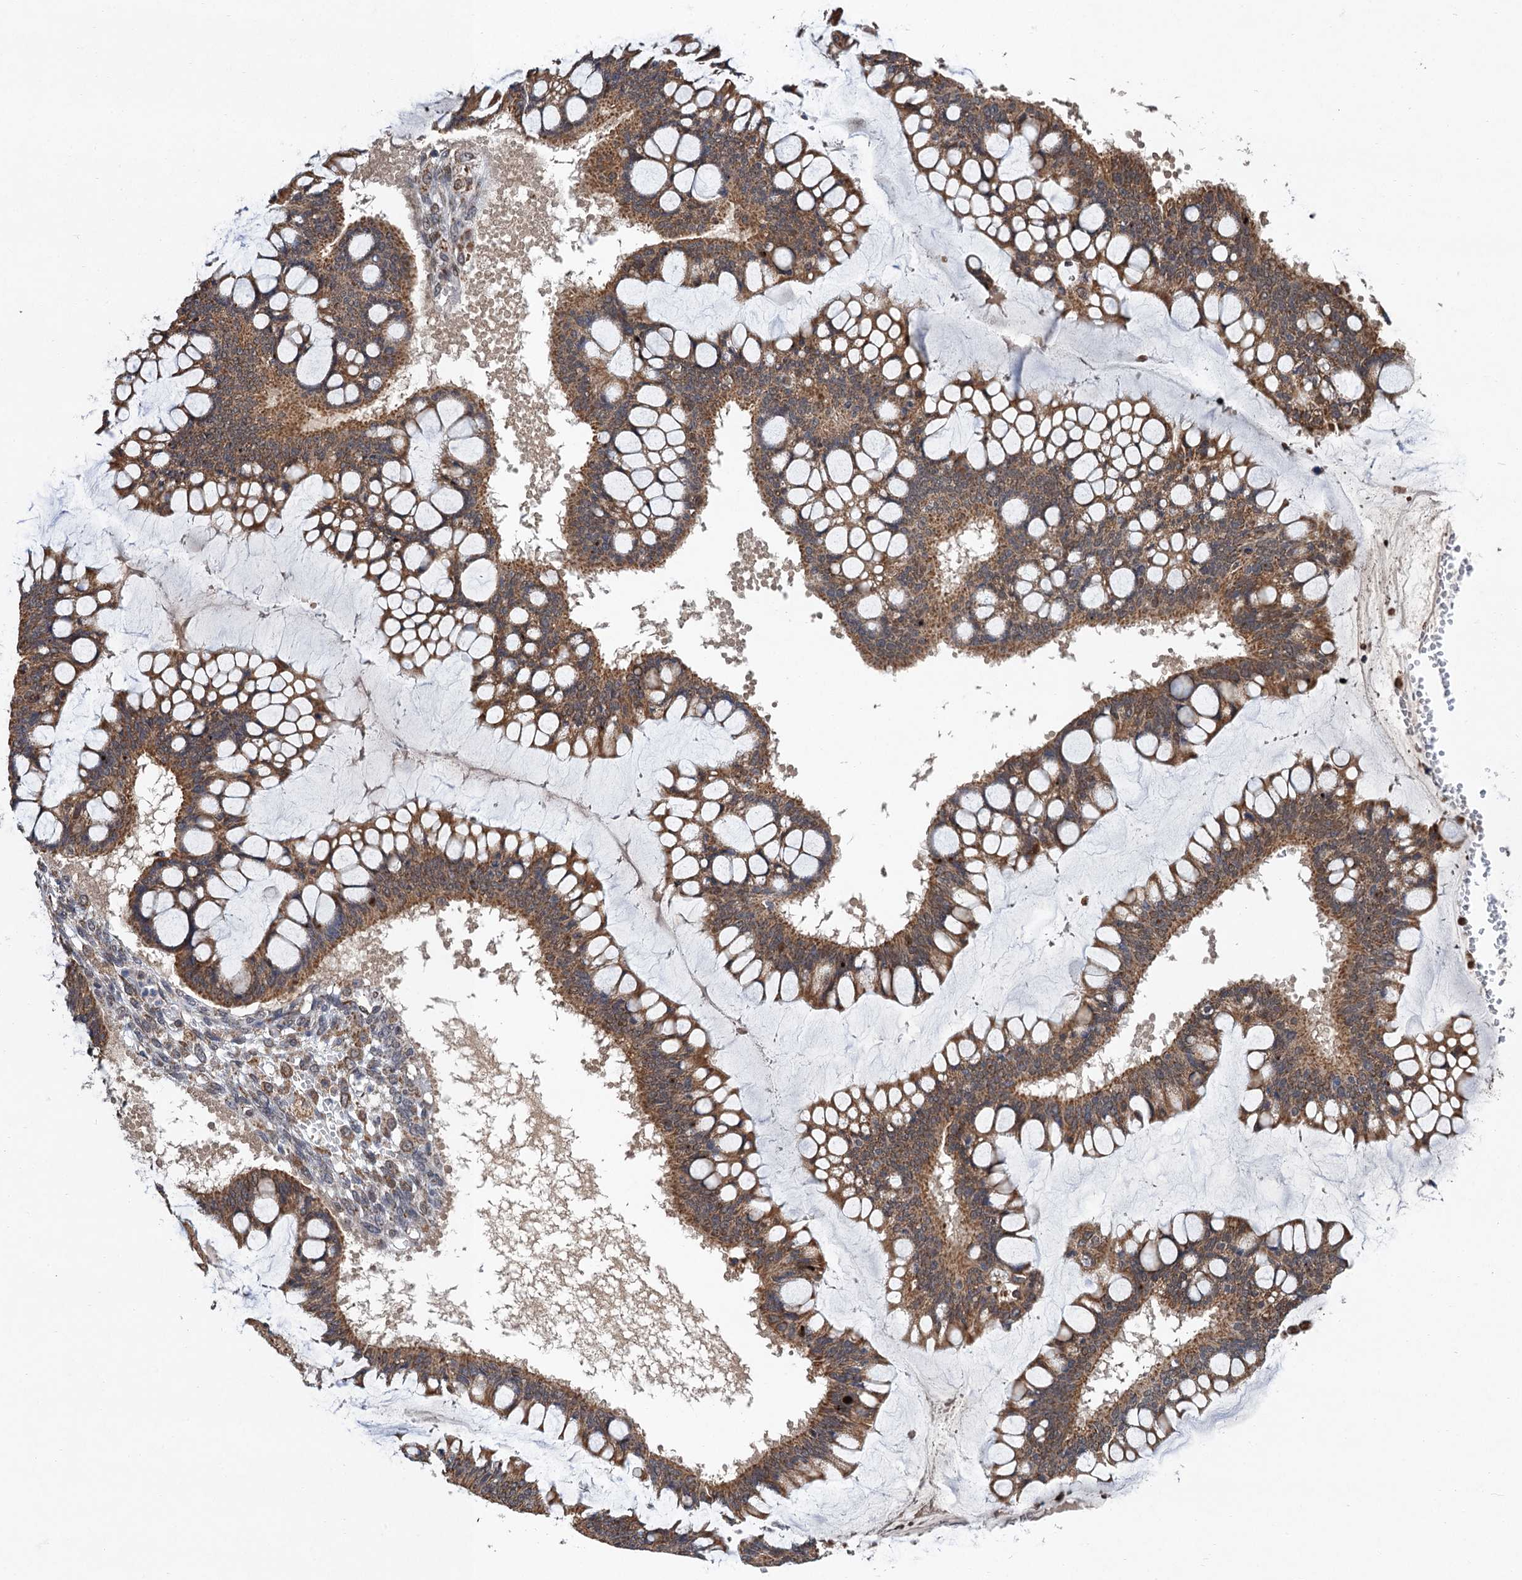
{"staining": {"intensity": "moderate", "quantity": ">75%", "location": "cytoplasmic/membranous"}, "tissue": "ovarian cancer", "cell_type": "Tumor cells", "image_type": "cancer", "snomed": [{"axis": "morphology", "description": "Cystadenocarcinoma, mucinous, NOS"}, {"axis": "topography", "description": "Ovary"}], "caption": "Brown immunohistochemical staining in human ovarian cancer (mucinous cystadenocarcinoma) shows moderate cytoplasmic/membranous expression in about >75% of tumor cells. (Brightfield microscopy of DAB IHC at high magnification).", "gene": "CMPK2", "patient": {"sex": "female", "age": 73}}